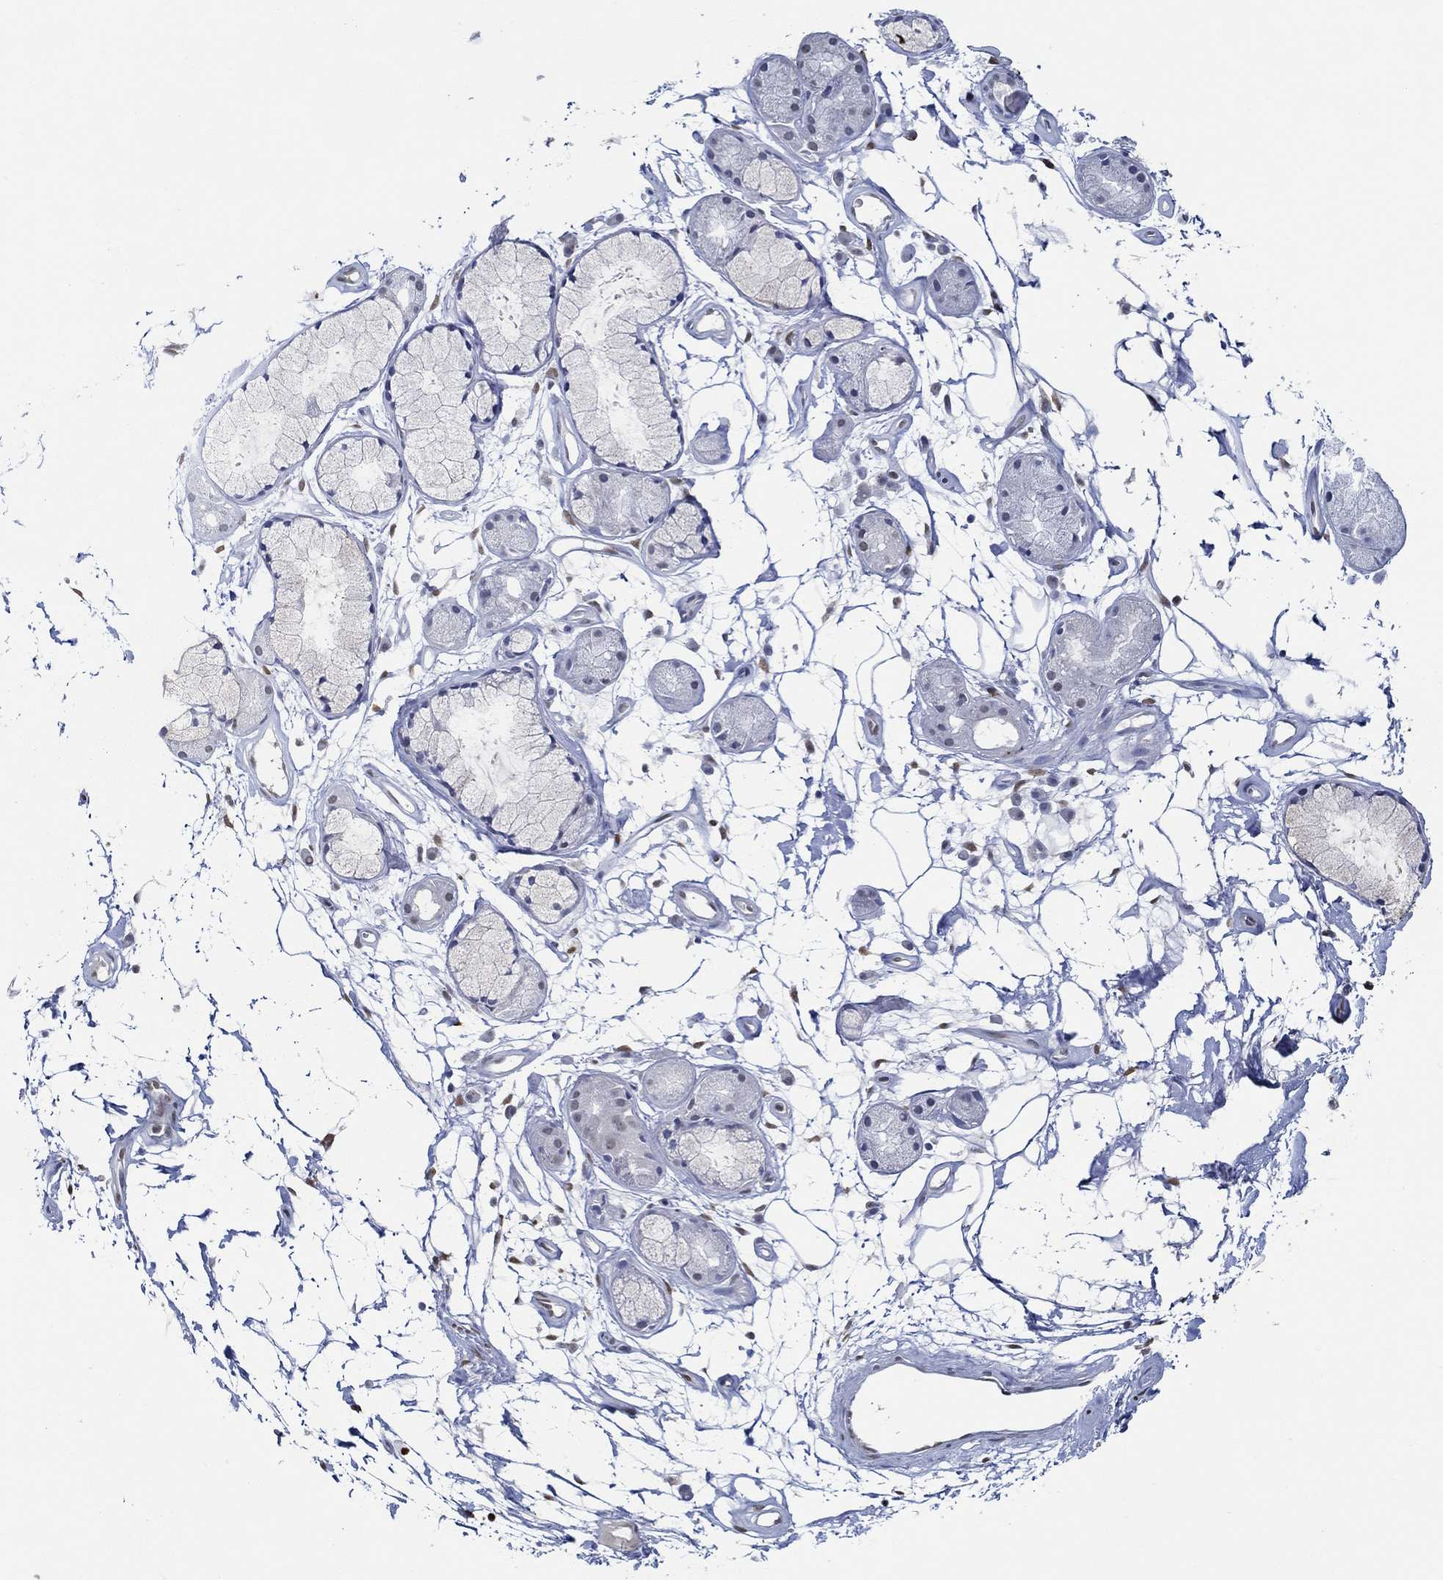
{"staining": {"intensity": "negative", "quantity": "none", "location": "none"}, "tissue": "adipose tissue", "cell_type": "Adipocytes", "image_type": "normal", "snomed": [{"axis": "morphology", "description": "Normal tissue, NOS"}, {"axis": "morphology", "description": "Squamous cell carcinoma, NOS"}, {"axis": "topography", "description": "Cartilage tissue"}, {"axis": "topography", "description": "Lung"}], "caption": "Micrograph shows no protein staining in adipocytes of normal adipose tissue.", "gene": "GATA2", "patient": {"sex": "male", "age": 66}}